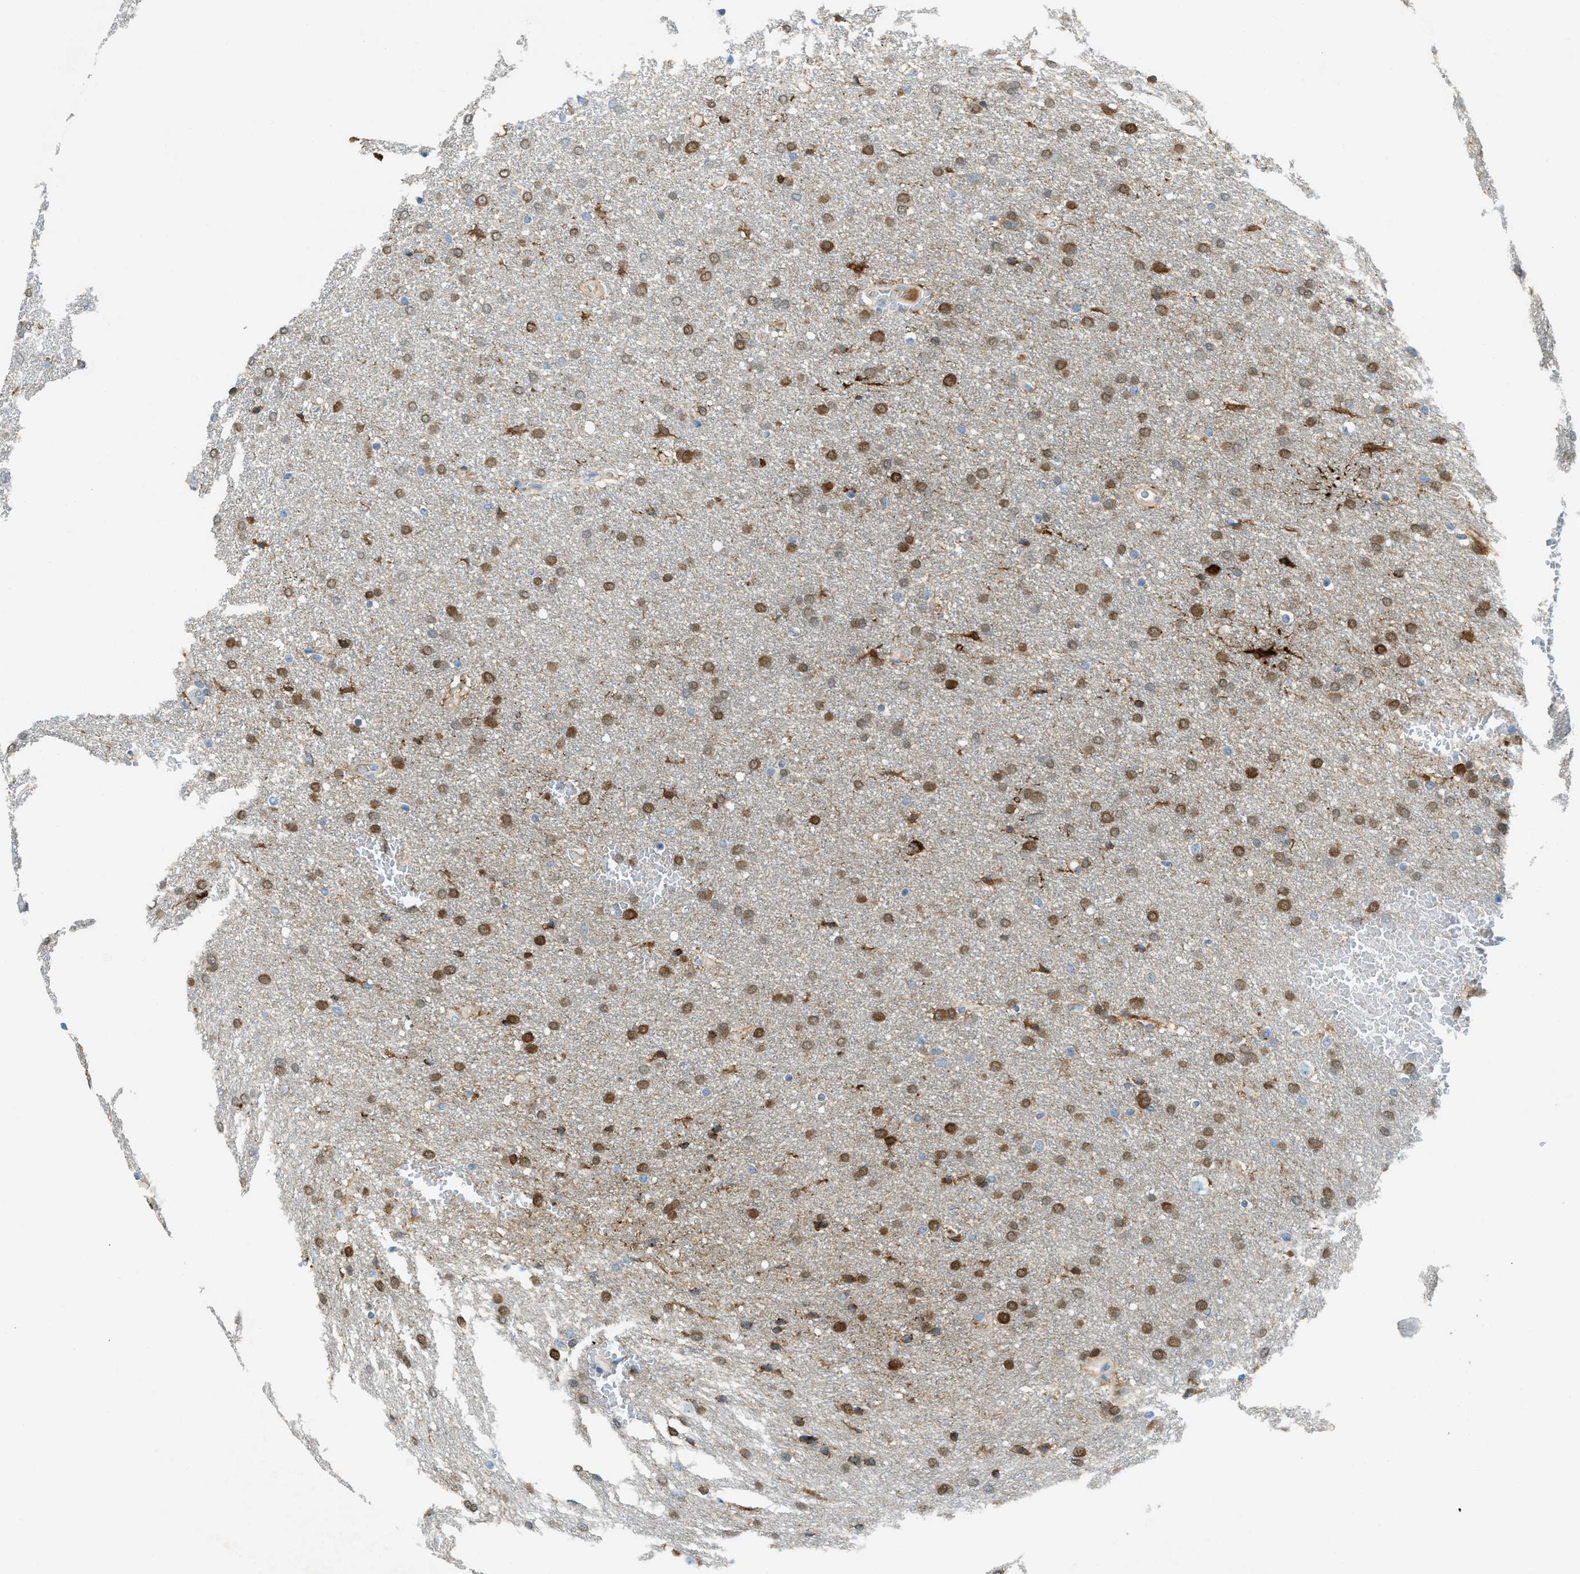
{"staining": {"intensity": "moderate", "quantity": ">75%", "location": "cytoplasmic/membranous"}, "tissue": "glioma", "cell_type": "Tumor cells", "image_type": "cancer", "snomed": [{"axis": "morphology", "description": "Glioma, malignant, Low grade"}, {"axis": "topography", "description": "Brain"}], "caption": "There is medium levels of moderate cytoplasmic/membranous staining in tumor cells of glioma, as demonstrated by immunohistochemical staining (brown color).", "gene": "MATCAP2", "patient": {"sex": "female", "age": 37}}